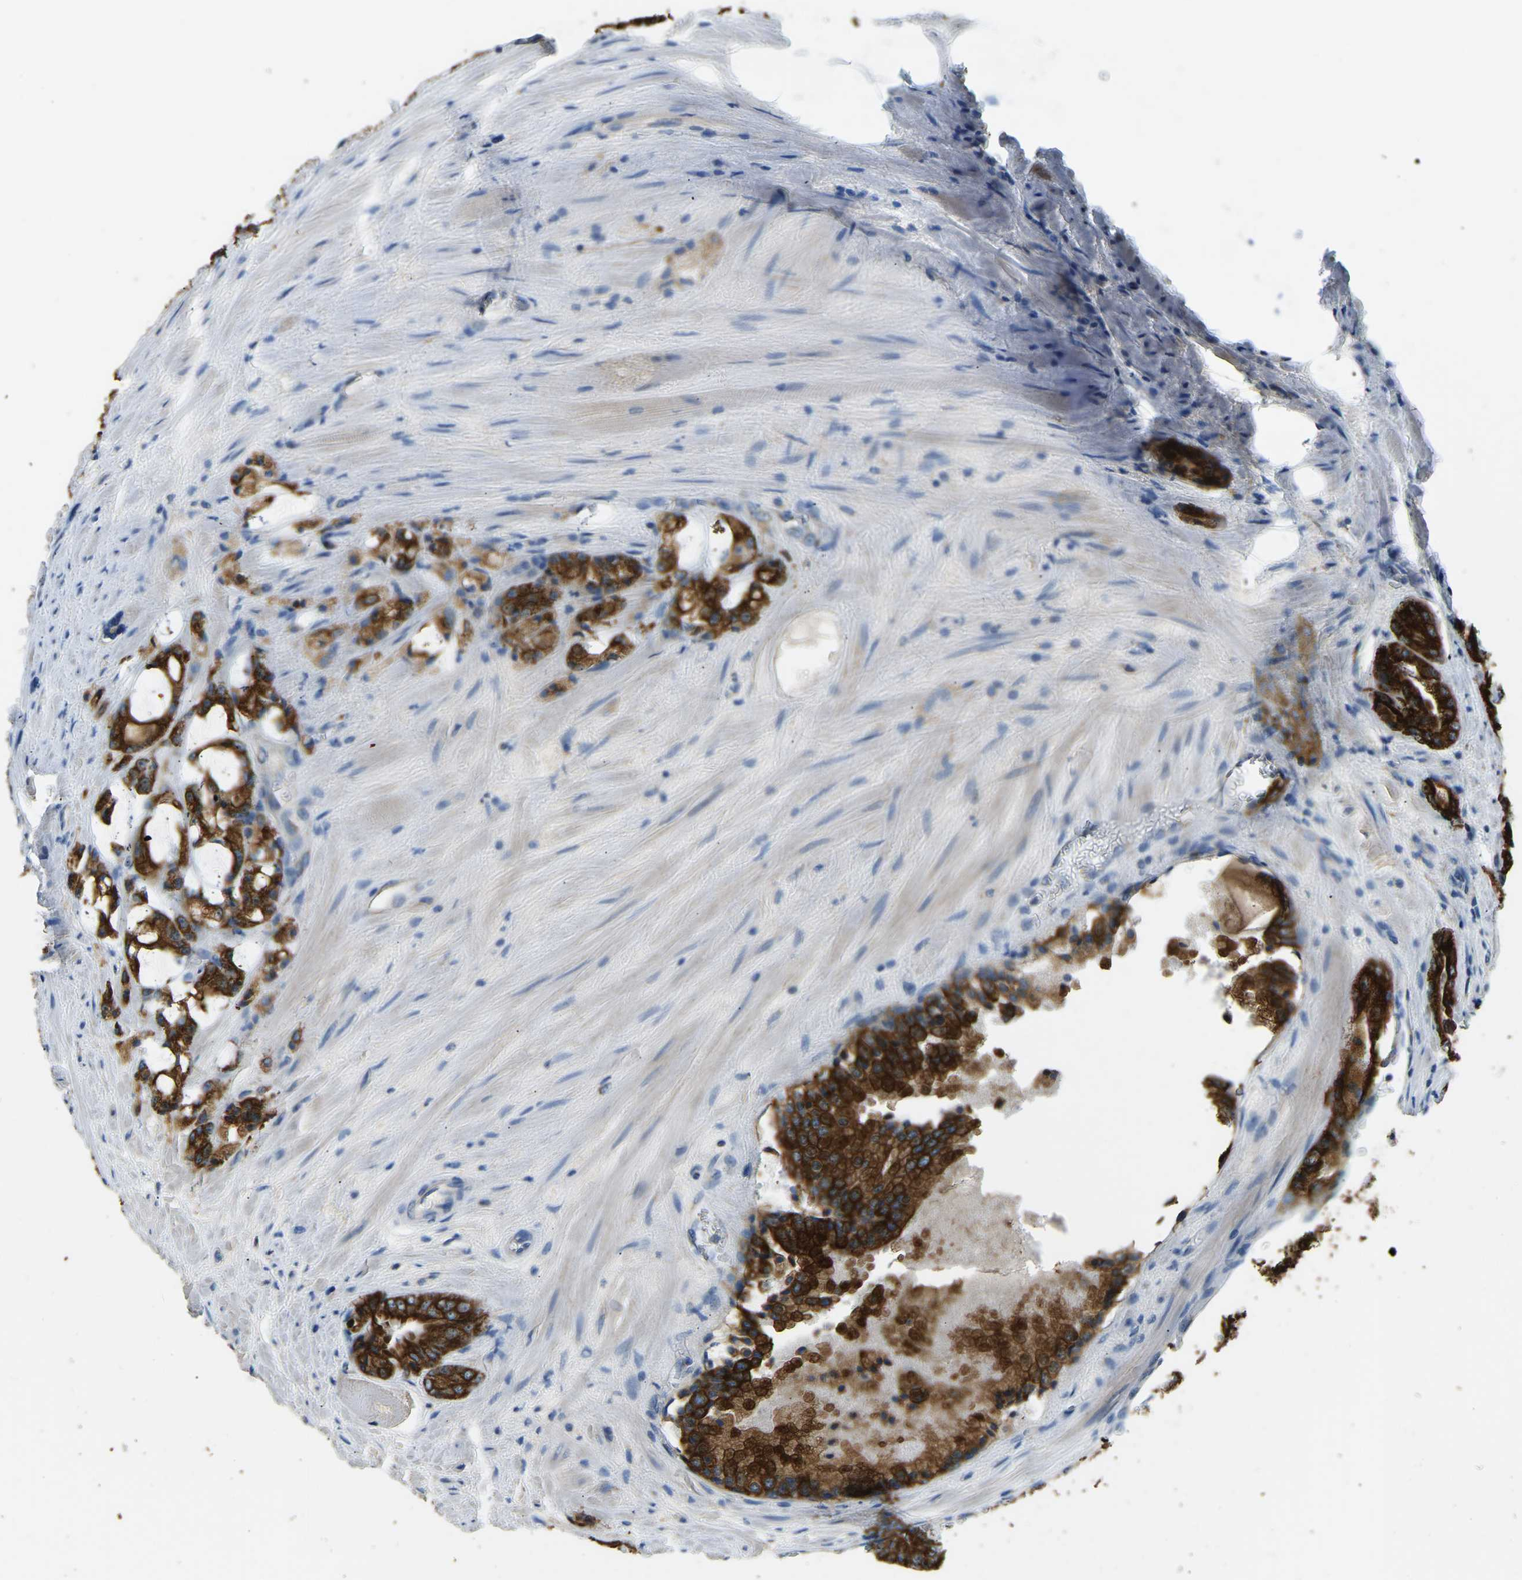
{"staining": {"intensity": "strong", "quantity": ">75%", "location": "cytoplasmic/membranous"}, "tissue": "prostate cancer", "cell_type": "Tumor cells", "image_type": "cancer", "snomed": [{"axis": "morphology", "description": "Adenocarcinoma, High grade"}, {"axis": "topography", "description": "Prostate"}], "caption": "Approximately >75% of tumor cells in human adenocarcinoma (high-grade) (prostate) show strong cytoplasmic/membranous protein expression as visualized by brown immunohistochemical staining.", "gene": "ZNF200", "patient": {"sex": "male", "age": 65}}